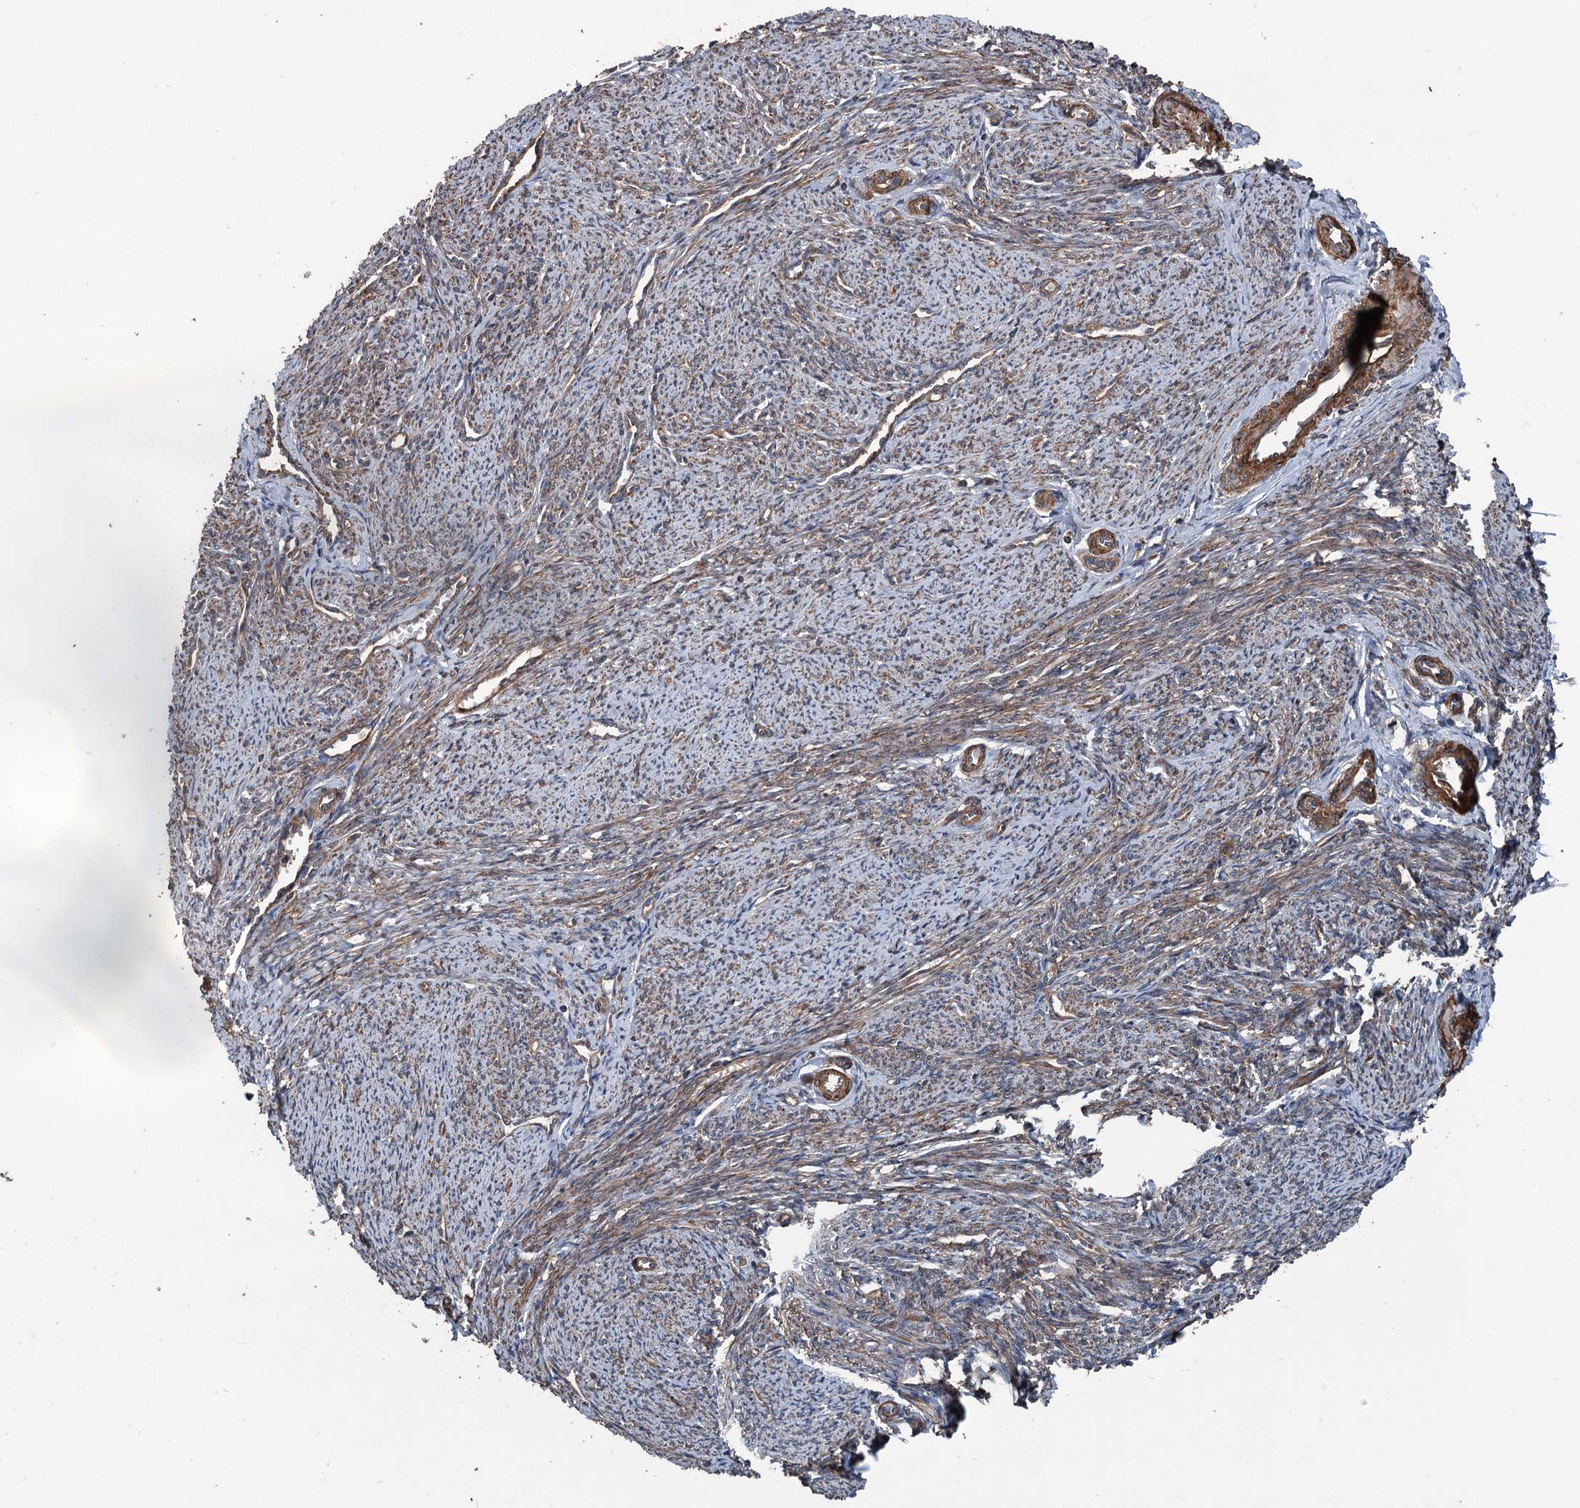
{"staining": {"intensity": "strong", "quantity": "25%-75%", "location": "cytoplasmic/membranous"}, "tissue": "smooth muscle", "cell_type": "Smooth muscle cells", "image_type": "normal", "snomed": [{"axis": "morphology", "description": "Normal tissue, NOS"}, {"axis": "topography", "description": "Smooth muscle"}, {"axis": "topography", "description": "Uterus"}], "caption": "Immunohistochemical staining of unremarkable smooth muscle shows 25%-75% levels of strong cytoplasmic/membranous protein staining in approximately 25%-75% of smooth muscle cells.", "gene": "RNF214", "patient": {"sex": "female", "age": 59}}